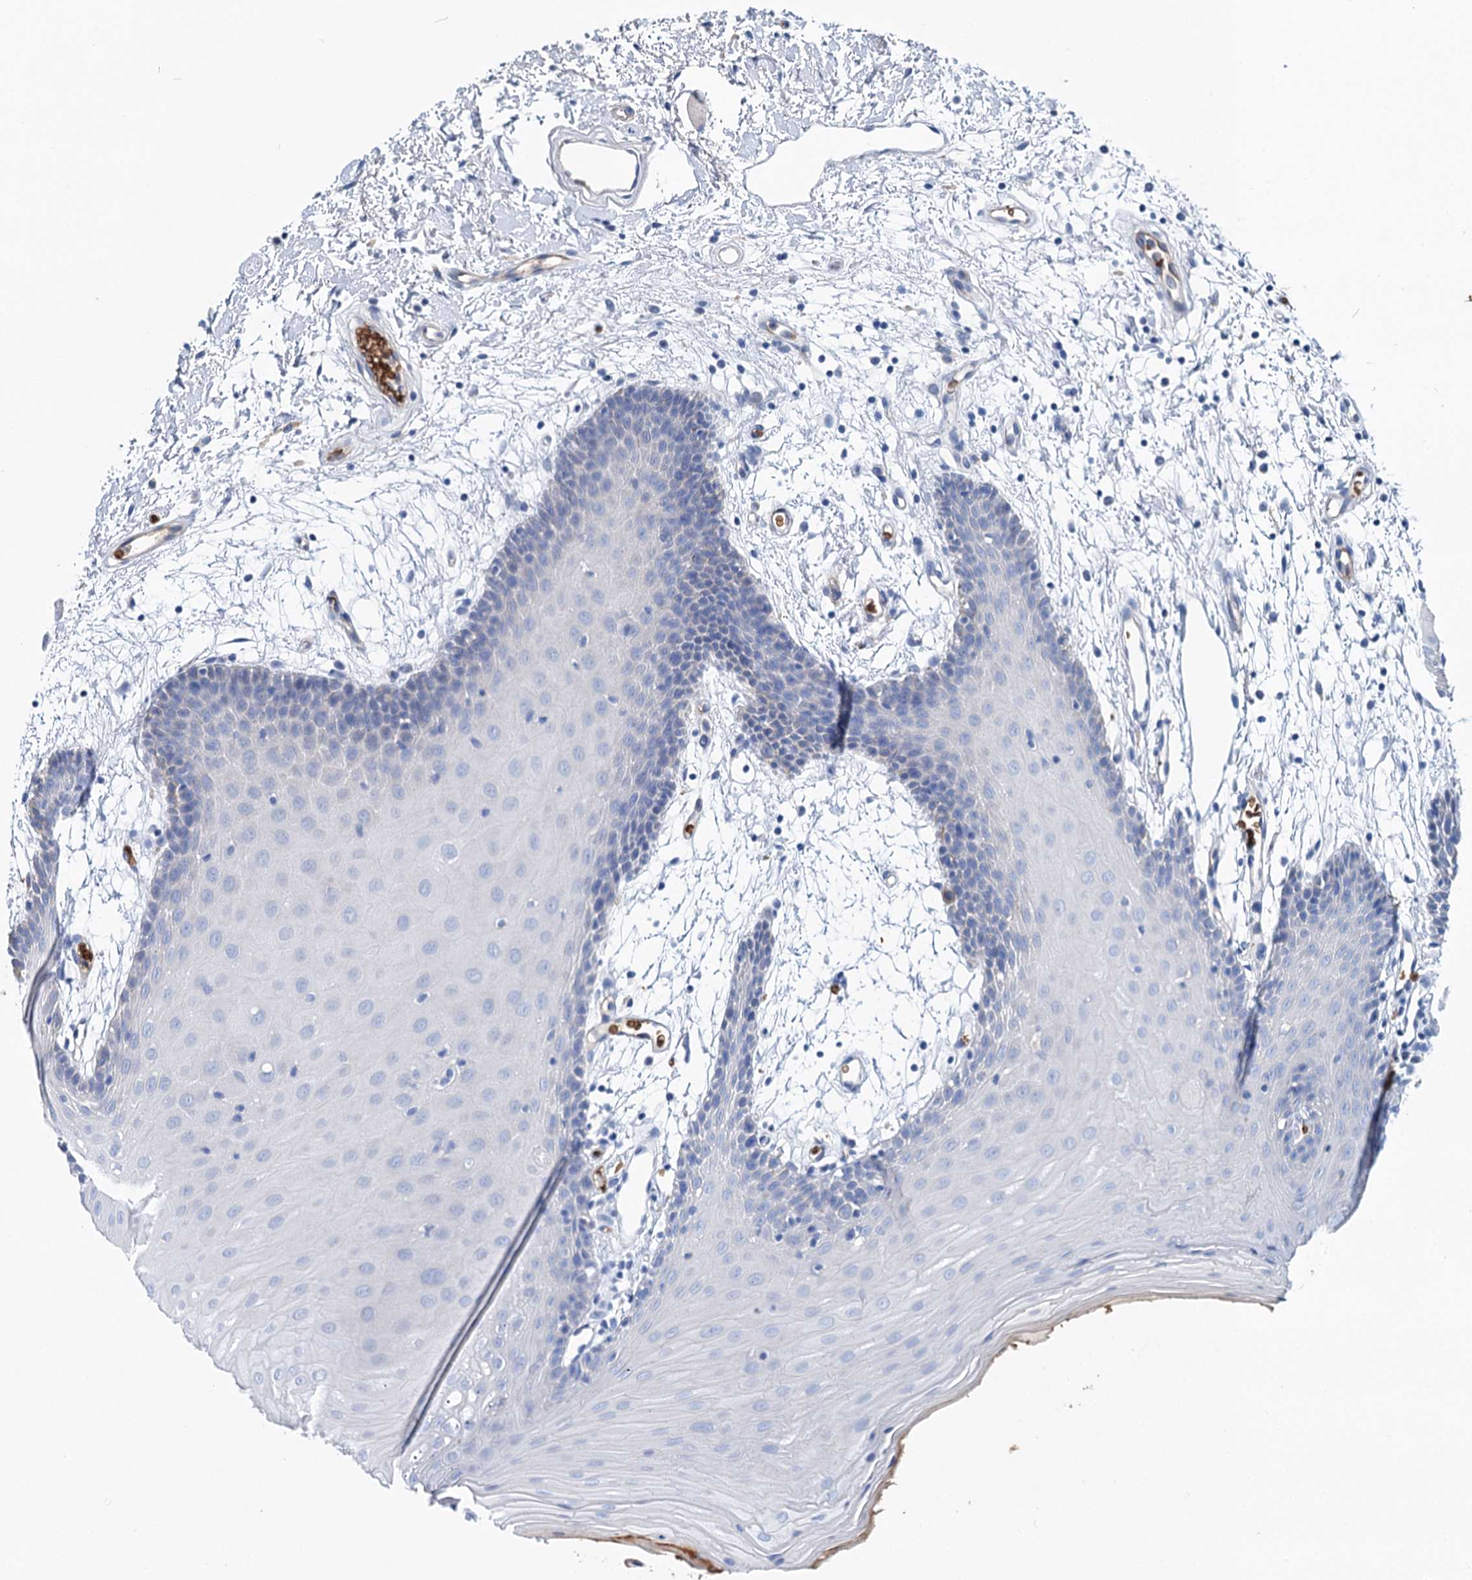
{"staining": {"intensity": "negative", "quantity": "none", "location": "none"}, "tissue": "oral mucosa", "cell_type": "Squamous epithelial cells", "image_type": "normal", "snomed": [{"axis": "morphology", "description": "Normal tissue, NOS"}, {"axis": "topography", "description": "Skeletal muscle"}, {"axis": "topography", "description": "Oral tissue"}, {"axis": "topography", "description": "Salivary gland"}, {"axis": "topography", "description": "Peripheral nerve tissue"}], "caption": "The micrograph shows no significant positivity in squamous epithelial cells of oral mucosa. Brightfield microscopy of immunohistochemistry (IHC) stained with DAB (brown) and hematoxylin (blue), captured at high magnification.", "gene": "RPUSD3", "patient": {"sex": "male", "age": 54}}